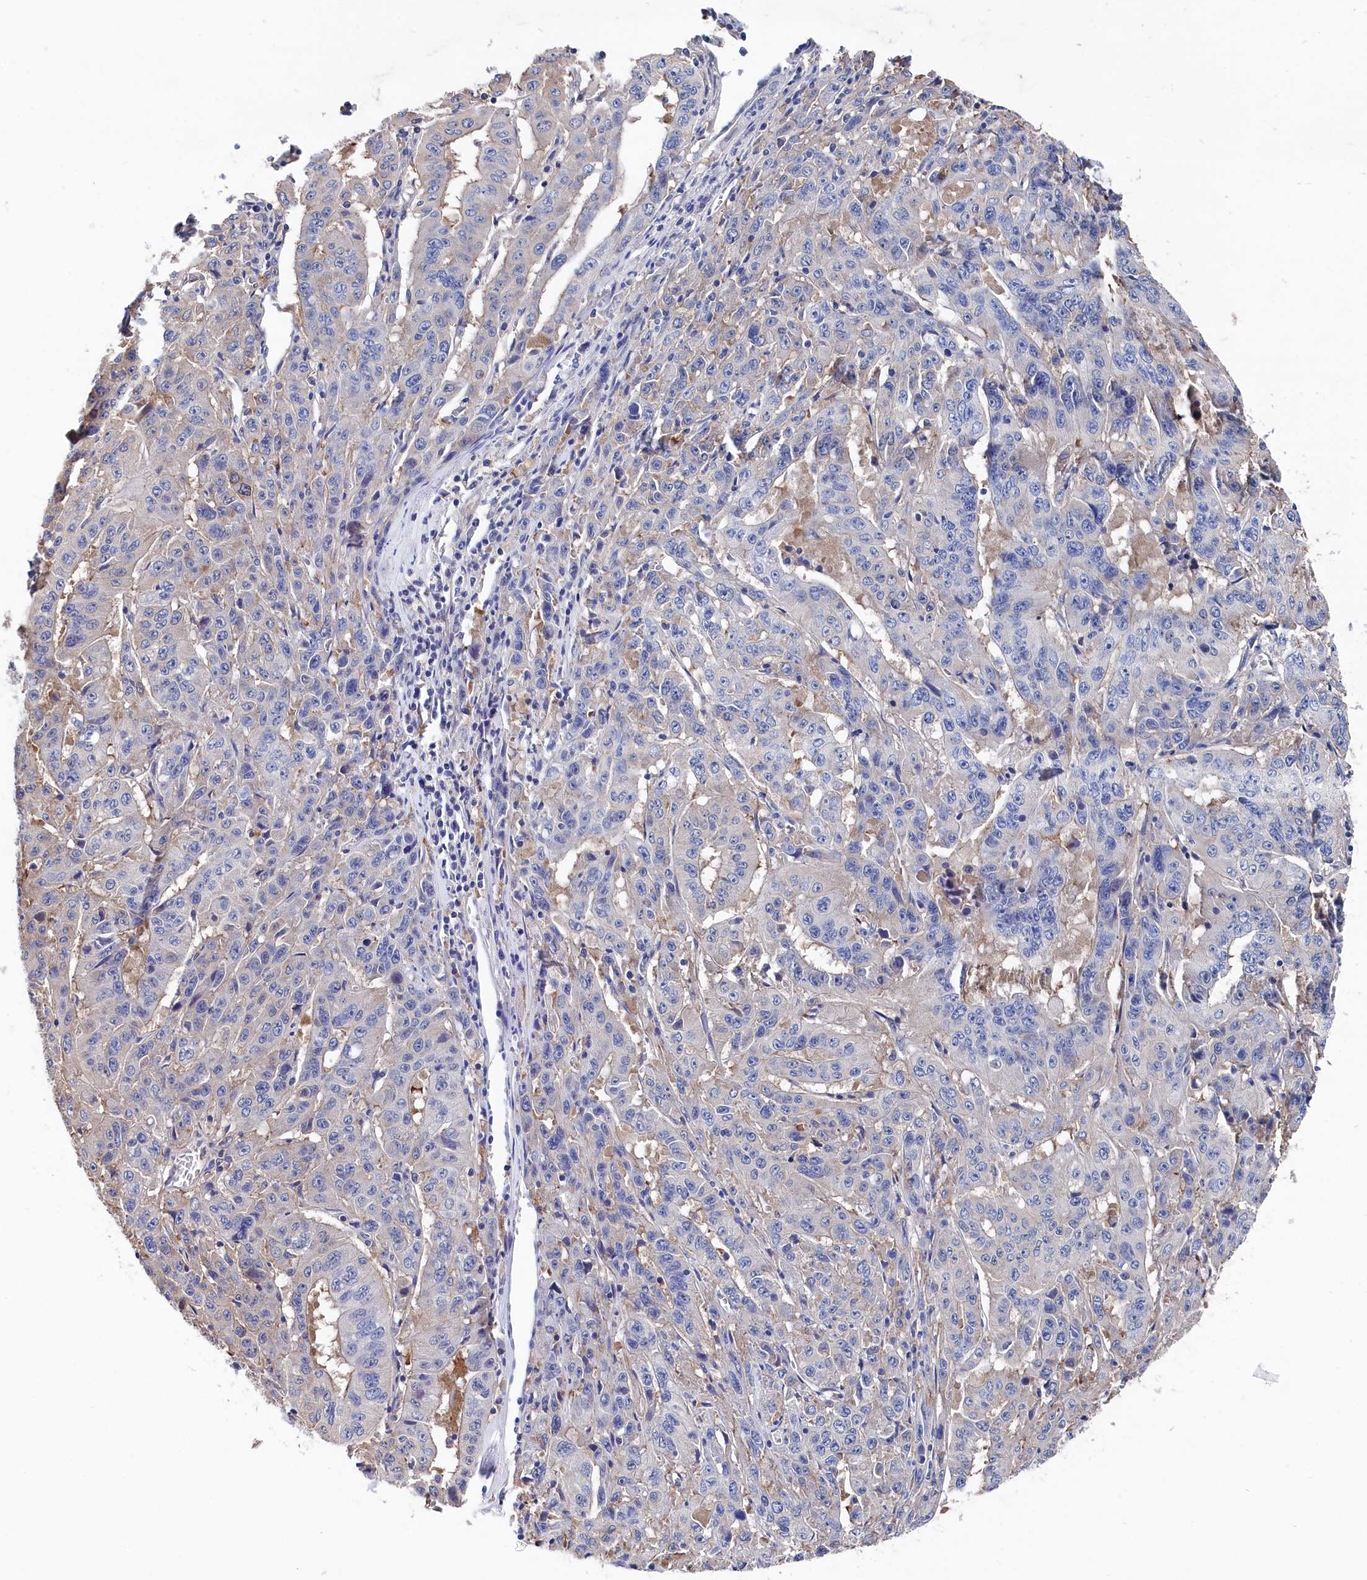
{"staining": {"intensity": "negative", "quantity": "none", "location": "none"}, "tissue": "pancreatic cancer", "cell_type": "Tumor cells", "image_type": "cancer", "snomed": [{"axis": "morphology", "description": "Adenocarcinoma, NOS"}, {"axis": "topography", "description": "Pancreas"}], "caption": "Immunohistochemical staining of pancreatic cancer displays no significant expression in tumor cells.", "gene": "BHMT", "patient": {"sex": "male", "age": 63}}